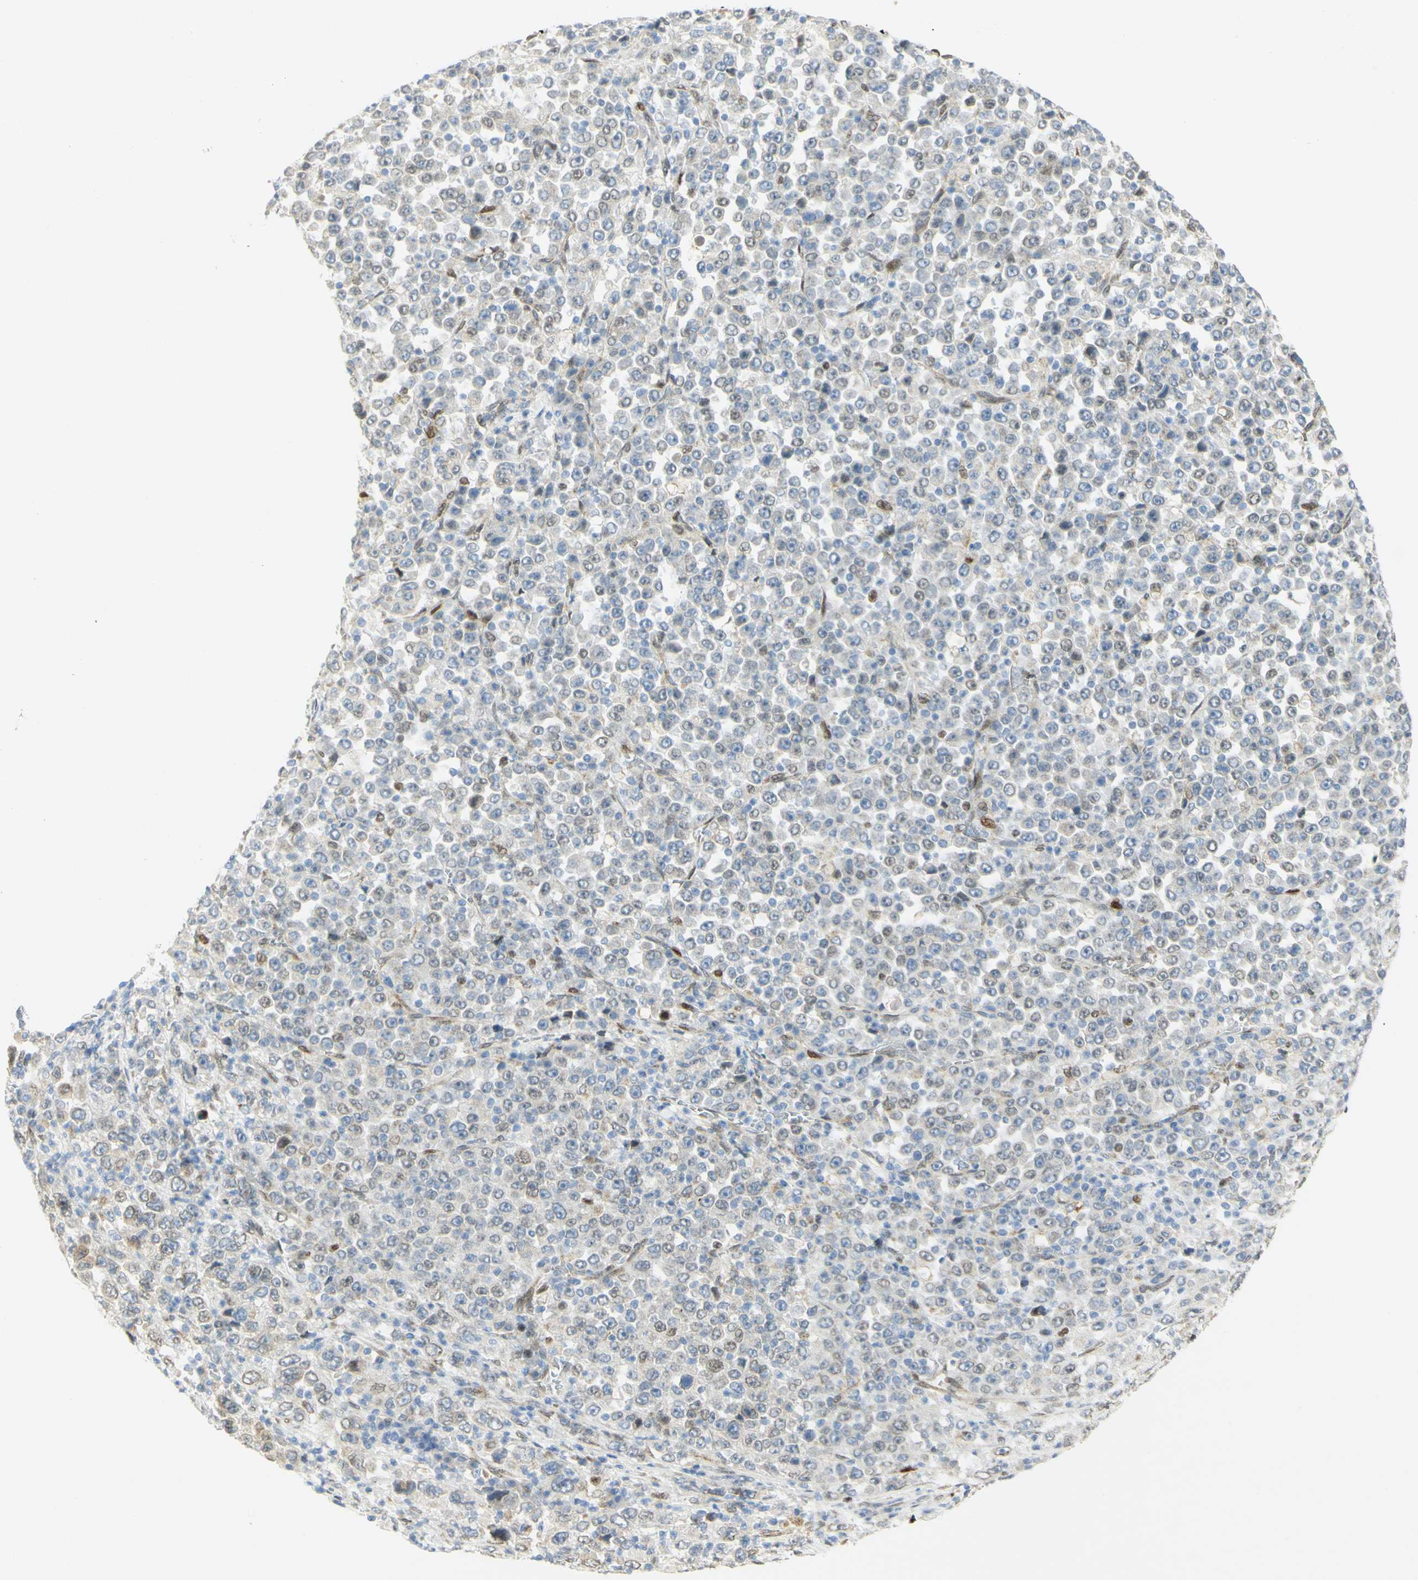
{"staining": {"intensity": "moderate", "quantity": "<25%", "location": "nuclear"}, "tissue": "stomach cancer", "cell_type": "Tumor cells", "image_type": "cancer", "snomed": [{"axis": "morphology", "description": "Normal tissue, NOS"}, {"axis": "morphology", "description": "Adenocarcinoma, NOS"}, {"axis": "topography", "description": "Stomach, upper"}, {"axis": "topography", "description": "Stomach"}], "caption": "Brown immunohistochemical staining in human stomach adenocarcinoma demonstrates moderate nuclear expression in about <25% of tumor cells.", "gene": "E2F1", "patient": {"sex": "male", "age": 59}}